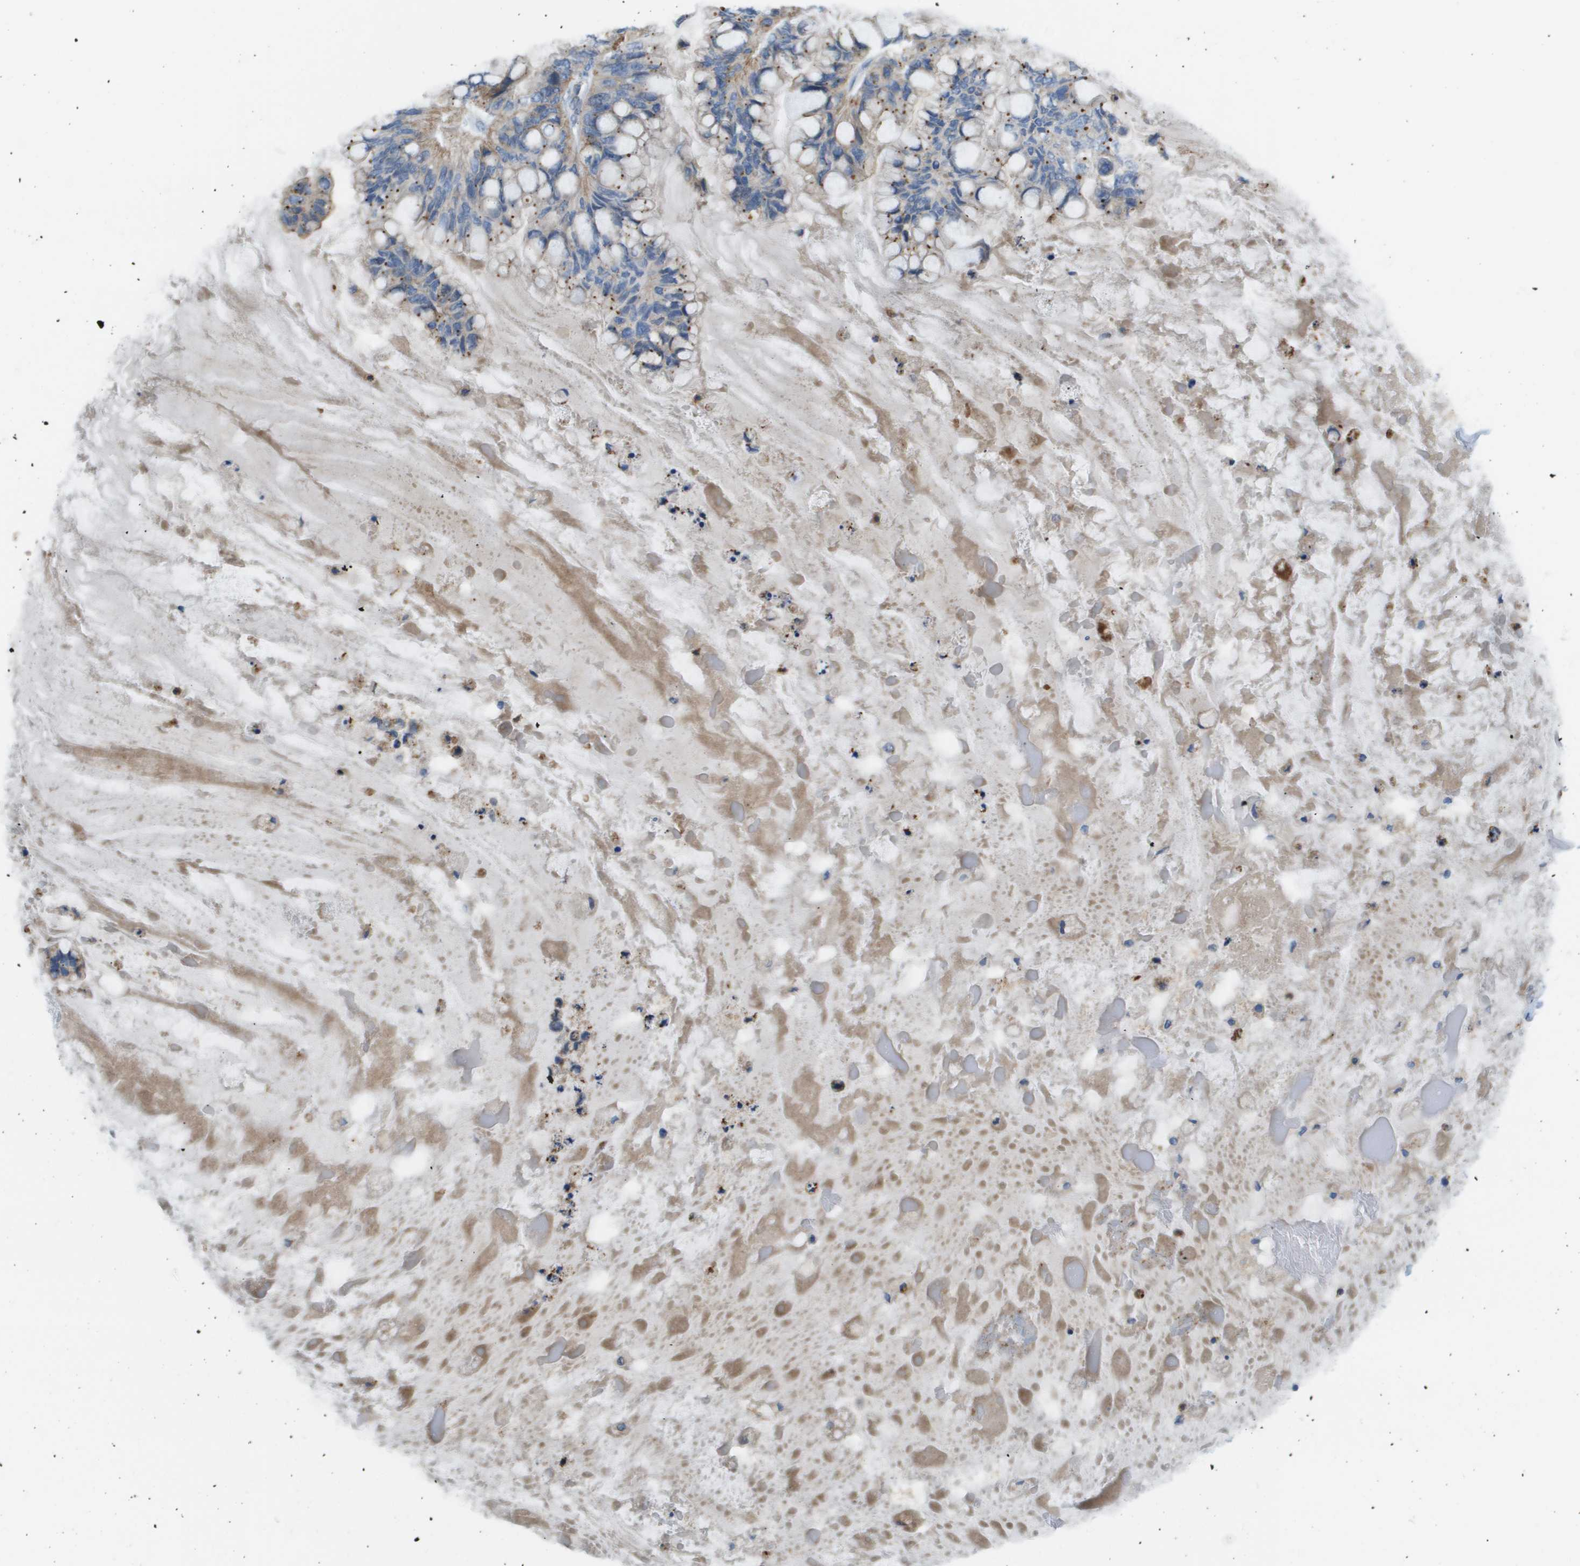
{"staining": {"intensity": "weak", "quantity": "25%-75%", "location": "cytoplasmic/membranous"}, "tissue": "ovarian cancer", "cell_type": "Tumor cells", "image_type": "cancer", "snomed": [{"axis": "morphology", "description": "Cystadenocarcinoma, mucinous, NOS"}, {"axis": "topography", "description": "Ovary"}], "caption": "Ovarian cancer tissue reveals weak cytoplasmic/membranous staining in approximately 25%-75% of tumor cells, visualized by immunohistochemistry.", "gene": "MYH11", "patient": {"sex": "female", "age": 80}}